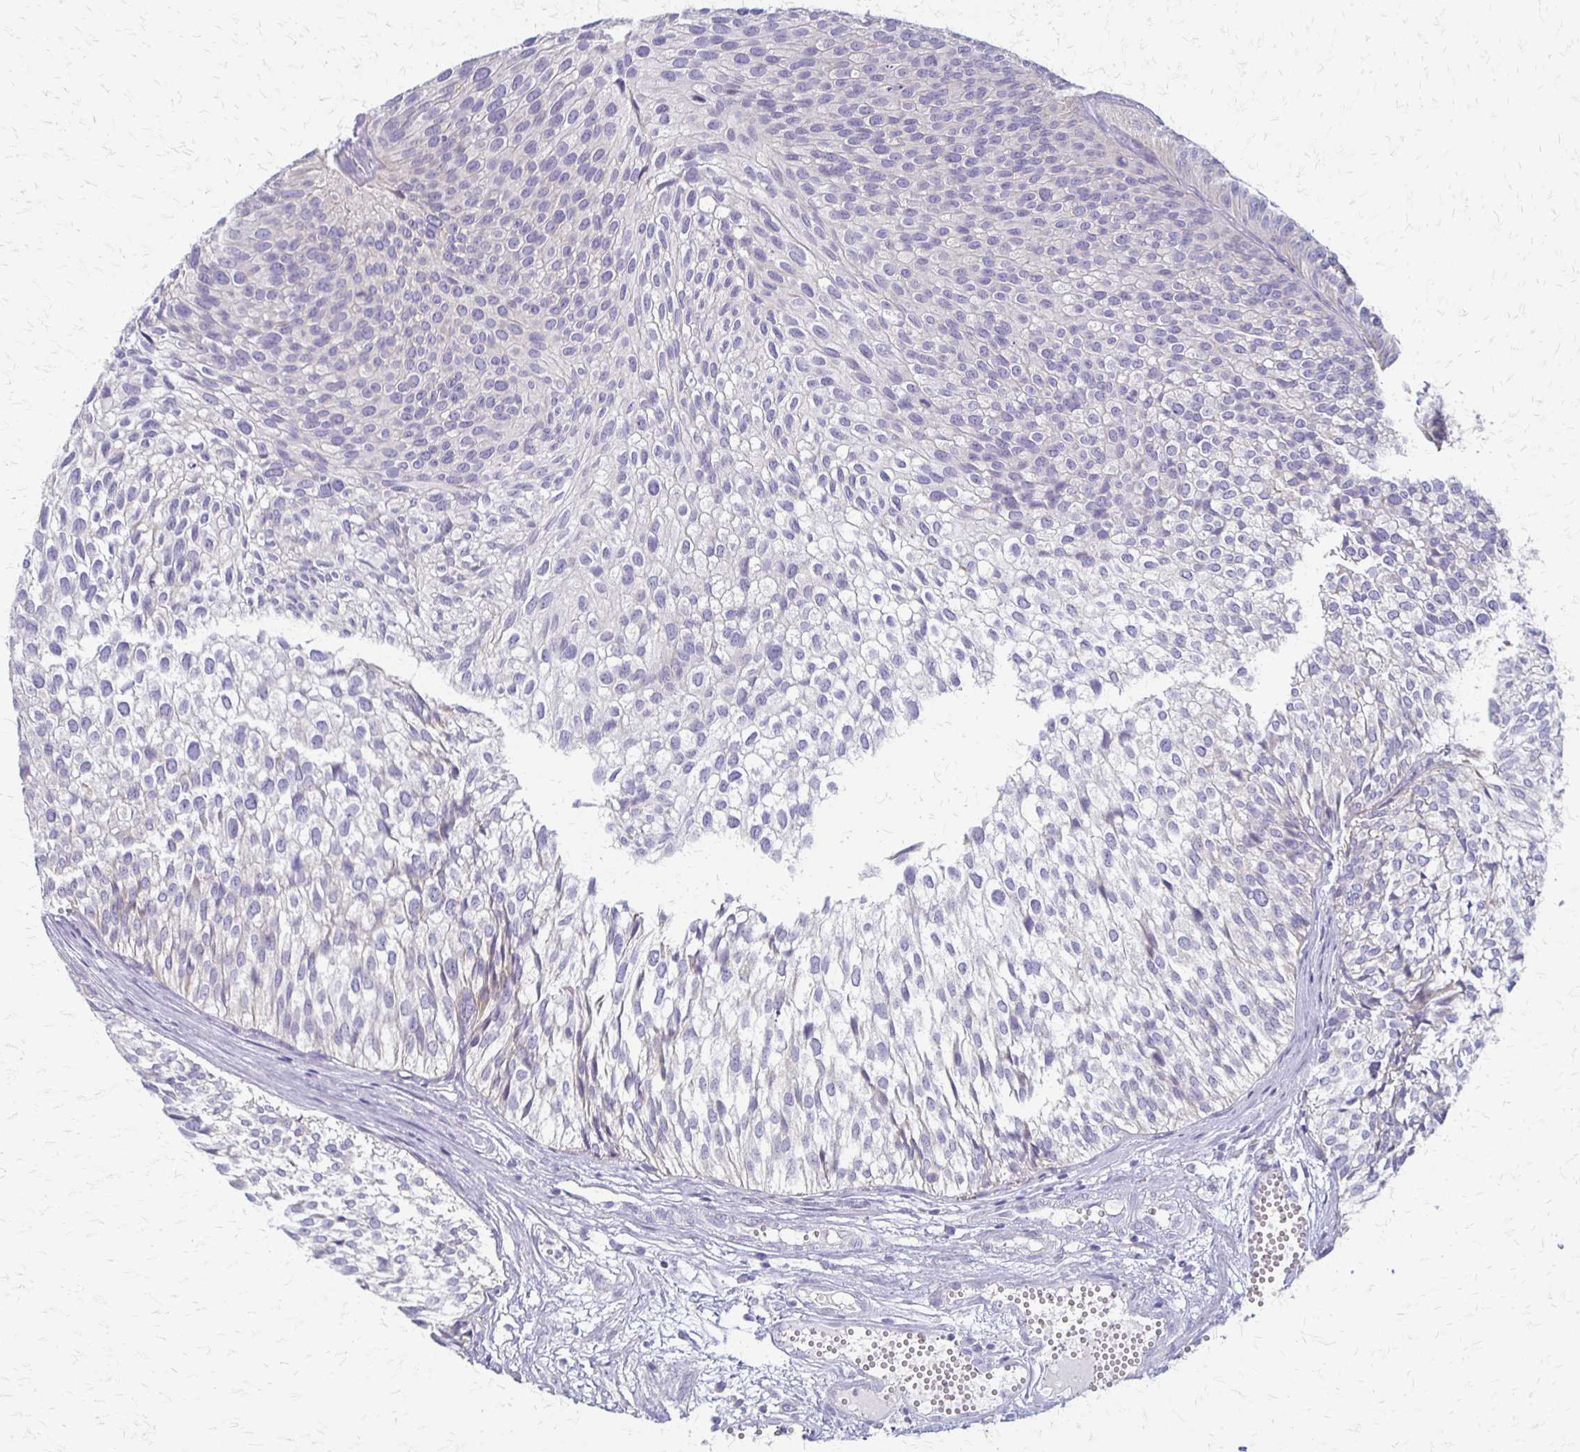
{"staining": {"intensity": "negative", "quantity": "none", "location": "none"}, "tissue": "urothelial cancer", "cell_type": "Tumor cells", "image_type": "cancer", "snomed": [{"axis": "morphology", "description": "Urothelial carcinoma, Low grade"}, {"axis": "topography", "description": "Urinary bladder"}], "caption": "An image of human urothelial carcinoma (low-grade) is negative for staining in tumor cells.", "gene": "RHOC", "patient": {"sex": "male", "age": 91}}